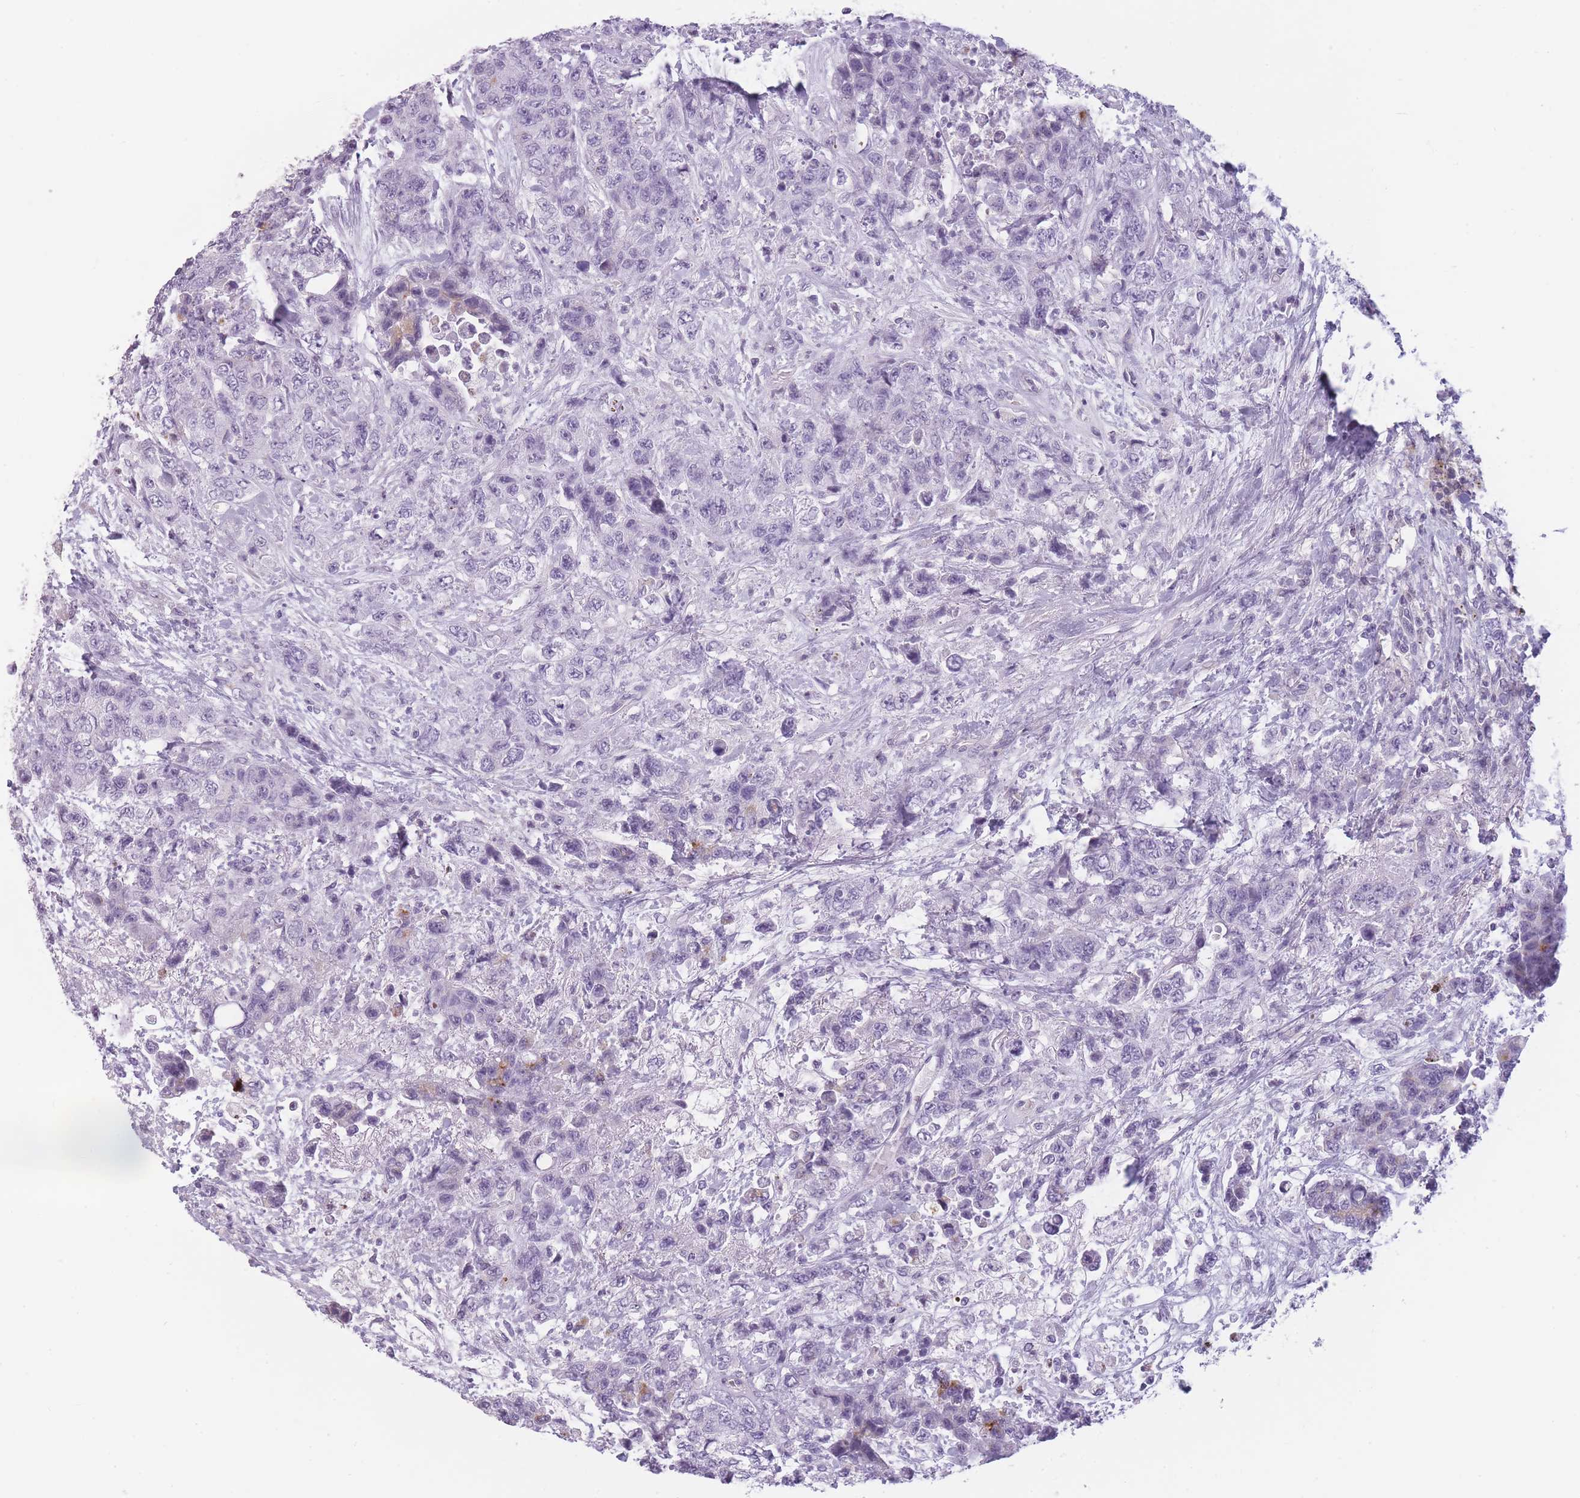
{"staining": {"intensity": "negative", "quantity": "none", "location": "none"}, "tissue": "urothelial cancer", "cell_type": "Tumor cells", "image_type": "cancer", "snomed": [{"axis": "morphology", "description": "Urothelial carcinoma, High grade"}, {"axis": "topography", "description": "Urinary bladder"}], "caption": "Immunohistochemical staining of urothelial carcinoma (high-grade) demonstrates no significant positivity in tumor cells. Brightfield microscopy of immunohistochemistry (IHC) stained with DAB (3,3'-diaminobenzidine) (brown) and hematoxylin (blue), captured at high magnification.", "gene": "GGT1", "patient": {"sex": "female", "age": 78}}